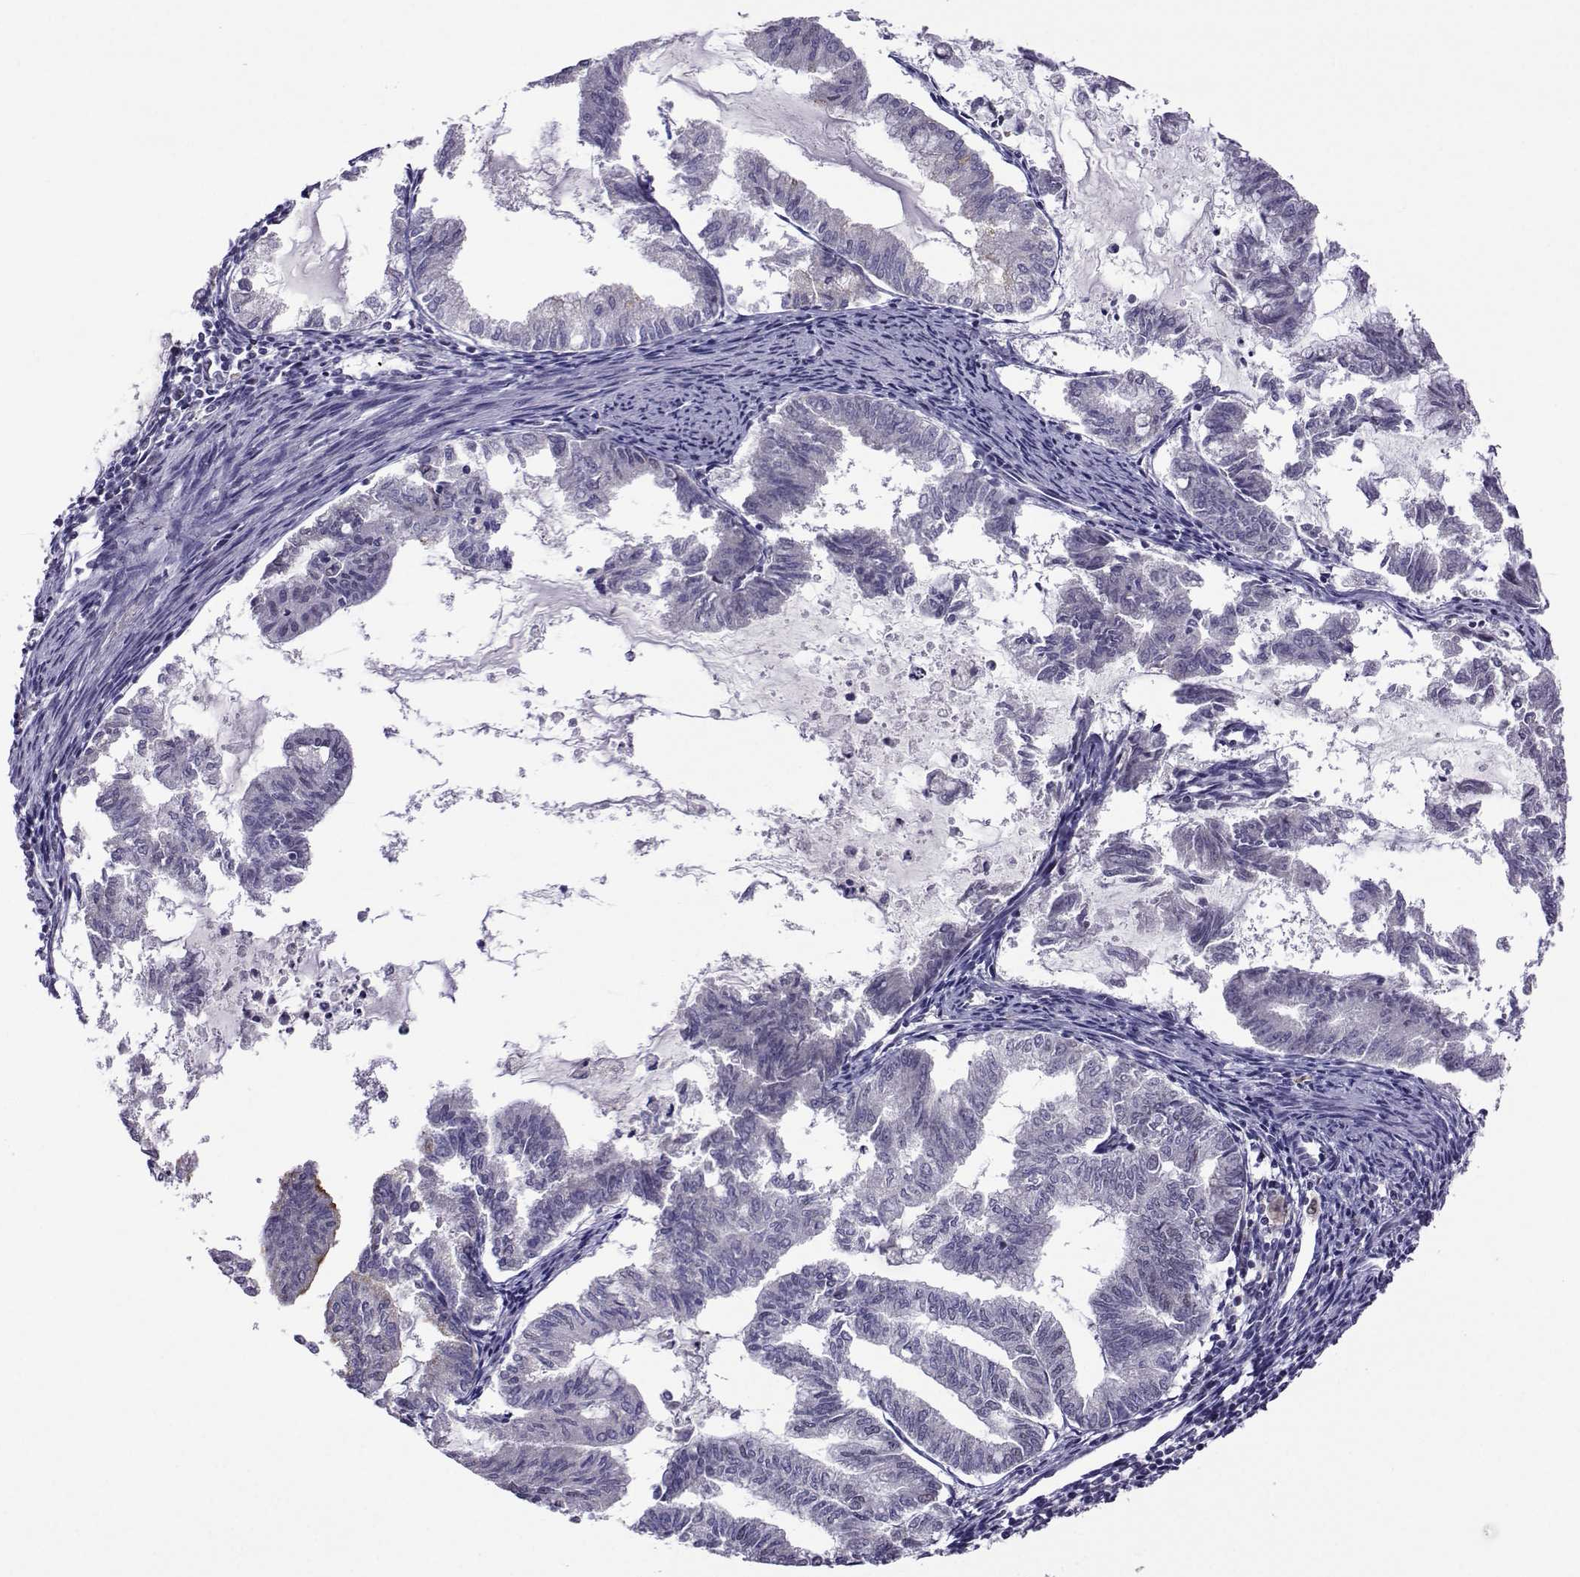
{"staining": {"intensity": "strong", "quantity": "<25%", "location": "cytoplasmic/membranous"}, "tissue": "endometrial cancer", "cell_type": "Tumor cells", "image_type": "cancer", "snomed": [{"axis": "morphology", "description": "Adenocarcinoma, NOS"}, {"axis": "topography", "description": "Endometrium"}], "caption": "Immunohistochemical staining of human endometrial cancer (adenocarcinoma) displays medium levels of strong cytoplasmic/membranous staining in approximately <25% of tumor cells.", "gene": "DDX20", "patient": {"sex": "female", "age": 79}}